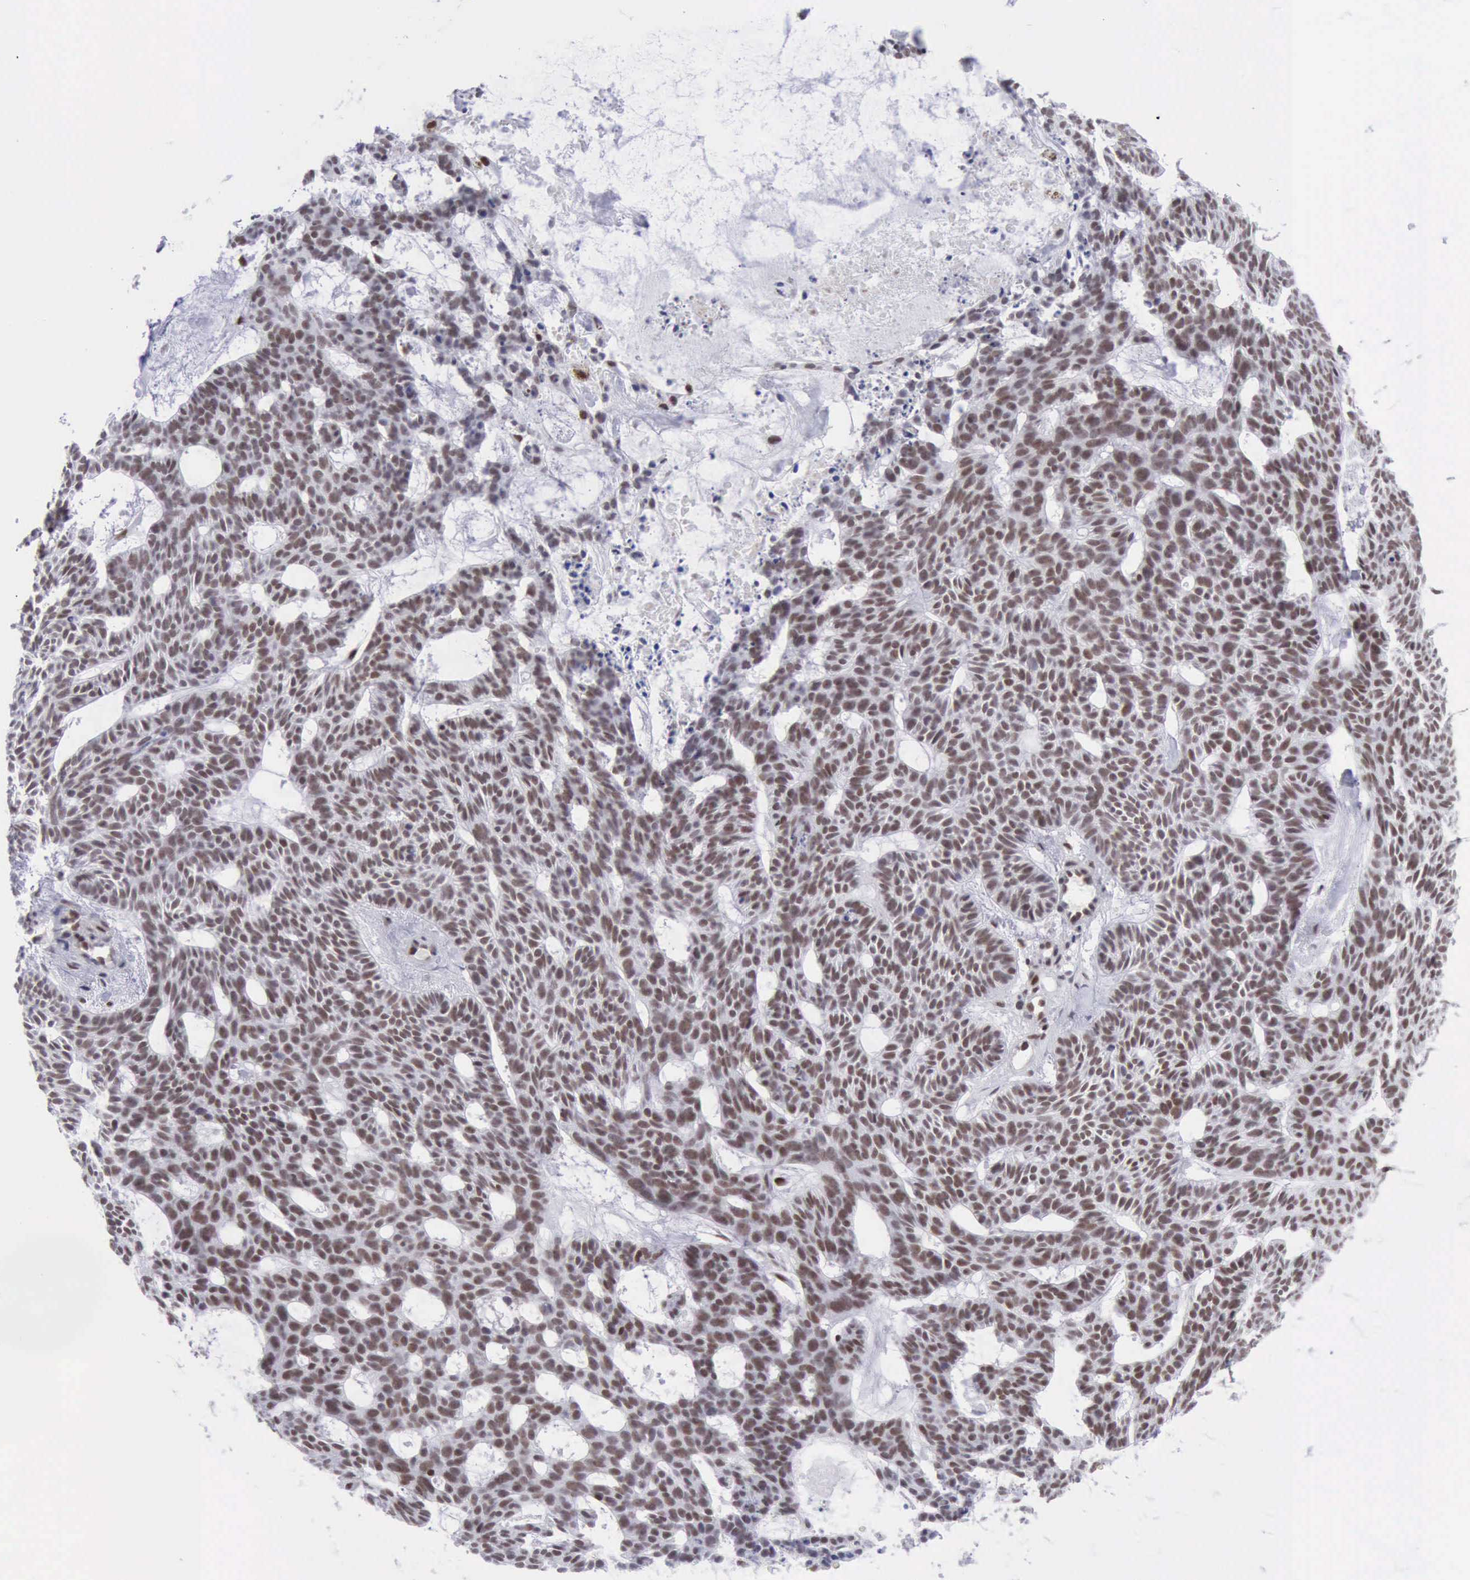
{"staining": {"intensity": "moderate", "quantity": ">75%", "location": "nuclear"}, "tissue": "skin cancer", "cell_type": "Tumor cells", "image_type": "cancer", "snomed": [{"axis": "morphology", "description": "Basal cell carcinoma"}, {"axis": "topography", "description": "Skin"}], "caption": "Immunohistochemical staining of skin basal cell carcinoma reveals medium levels of moderate nuclear positivity in about >75% of tumor cells.", "gene": "ERCC4", "patient": {"sex": "male", "age": 75}}